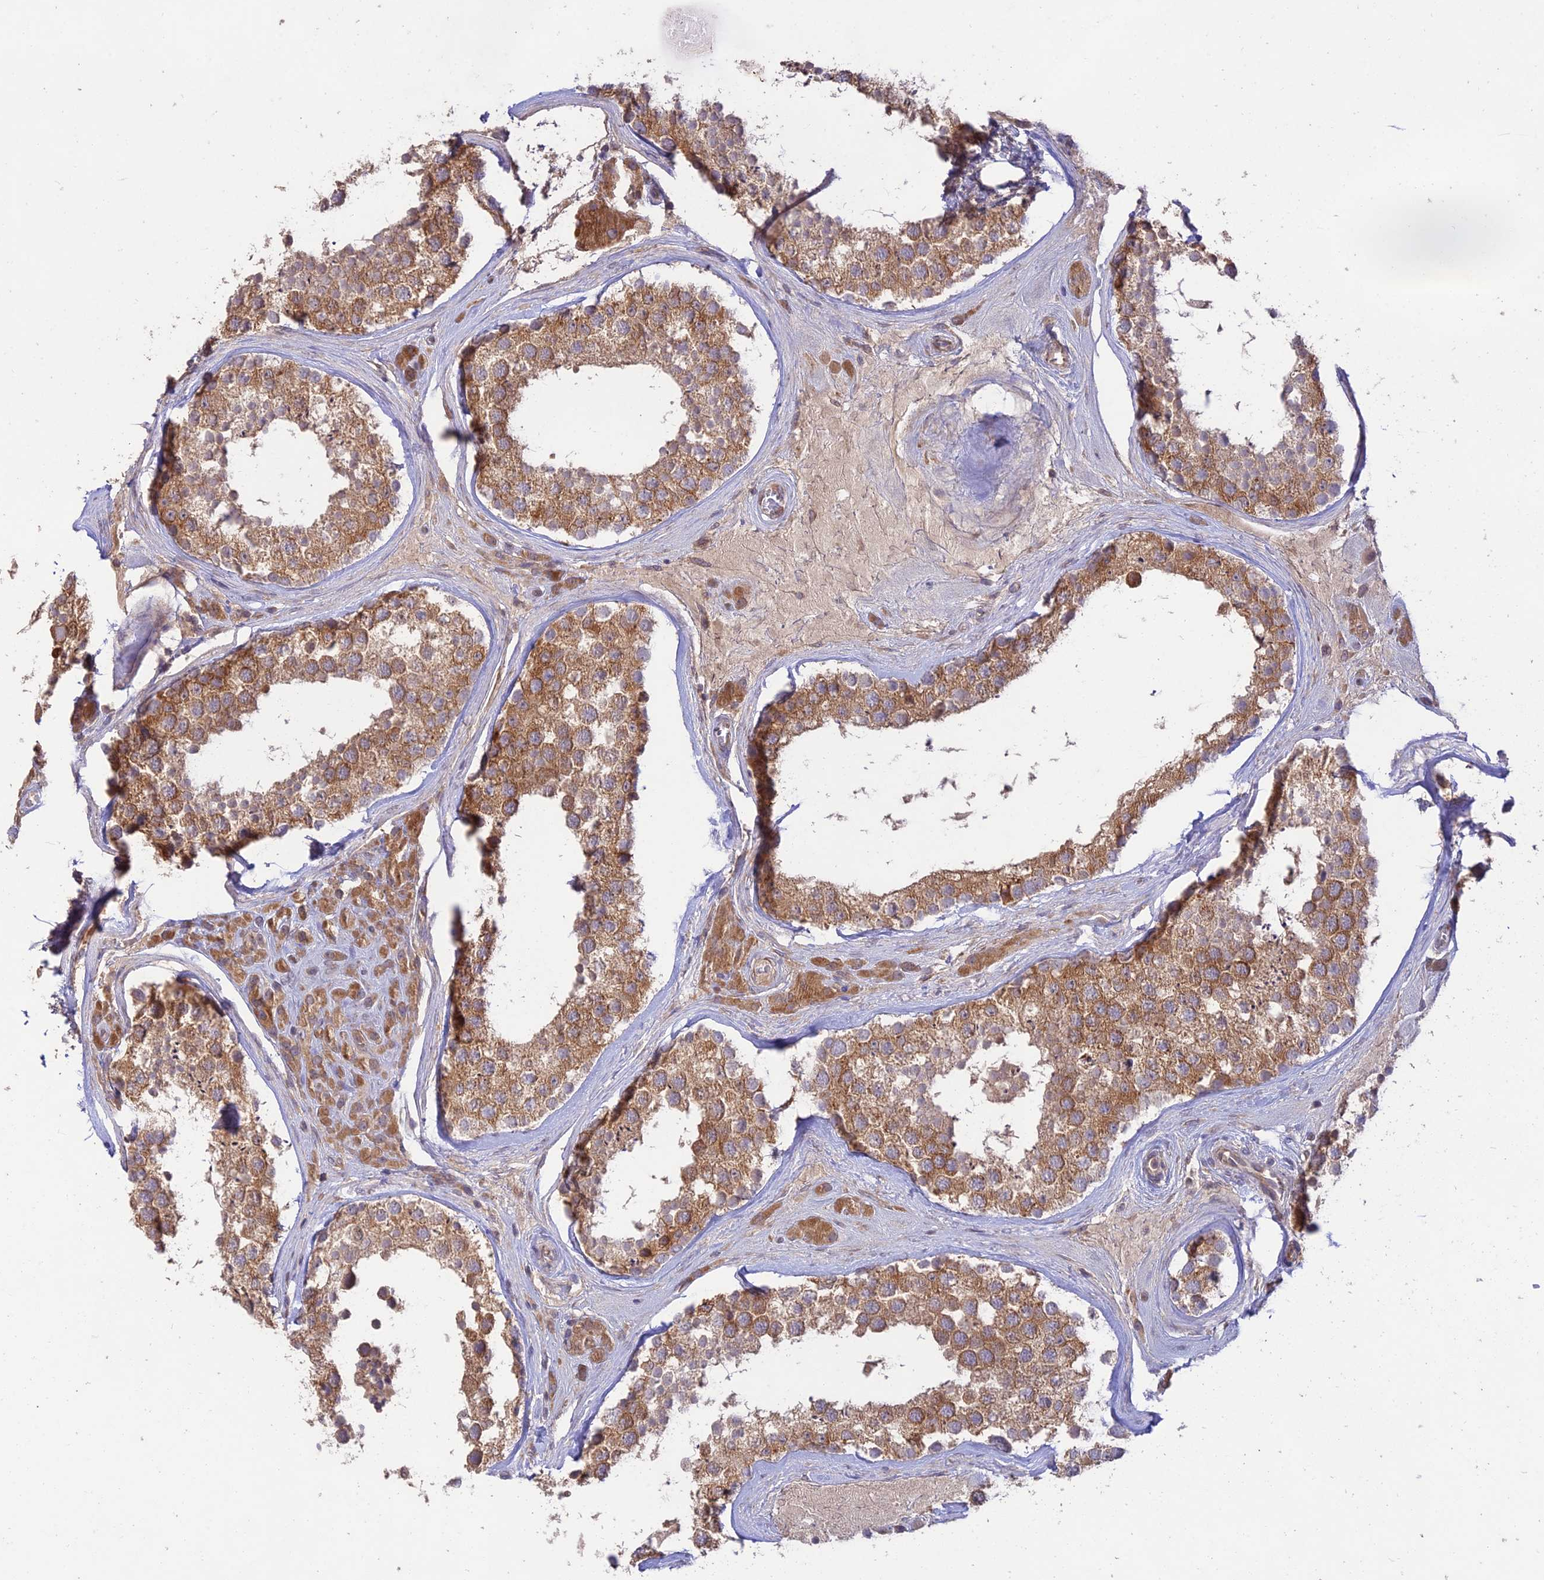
{"staining": {"intensity": "moderate", "quantity": ">75%", "location": "cytoplasmic/membranous"}, "tissue": "testis", "cell_type": "Cells in seminiferous ducts", "image_type": "normal", "snomed": [{"axis": "morphology", "description": "Normal tissue, NOS"}, {"axis": "topography", "description": "Testis"}], "caption": "There is medium levels of moderate cytoplasmic/membranous staining in cells in seminiferous ducts of normal testis, as demonstrated by immunohistochemical staining (brown color).", "gene": "TMEM259", "patient": {"sex": "male", "age": 46}}